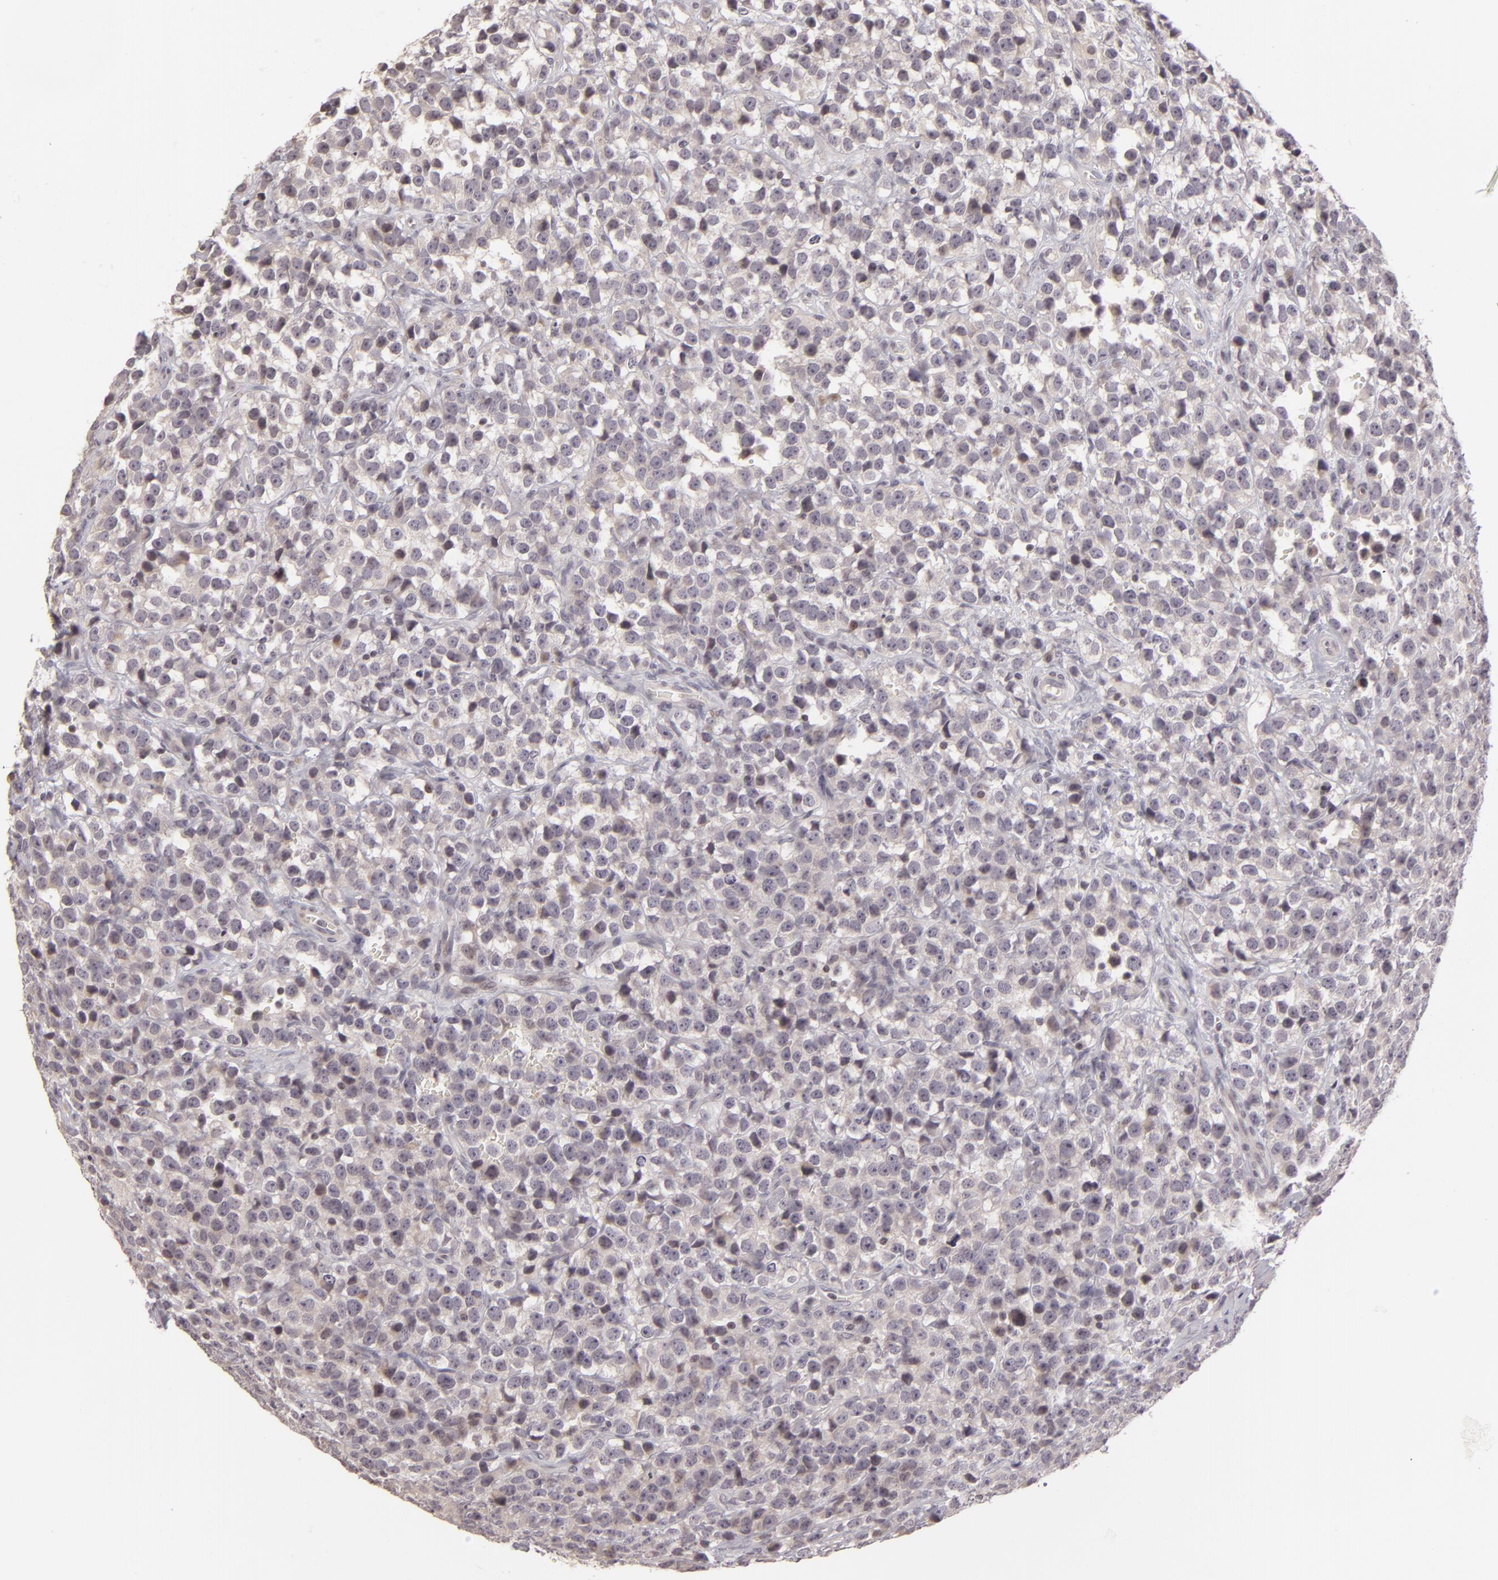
{"staining": {"intensity": "negative", "quantity": "none", "location": "none"}, "tissue": "testis cancer", "cell_type": "Tumor cells", "image_type": "cancer", "snomed": [{"axis": "morphology", "description": "Seminoma, NOS"}, {"axis": "topography", "description": "Testis"}], "caption": "IHC image of neoplastic tissue: testis cancer (seminoma) stained with DAB (3,3'-diaminobenzidine) reveals no significant protein positivity in tumor cells.", "gene": "AKAP6", "patient": {"sex": "male", "age": 25}}